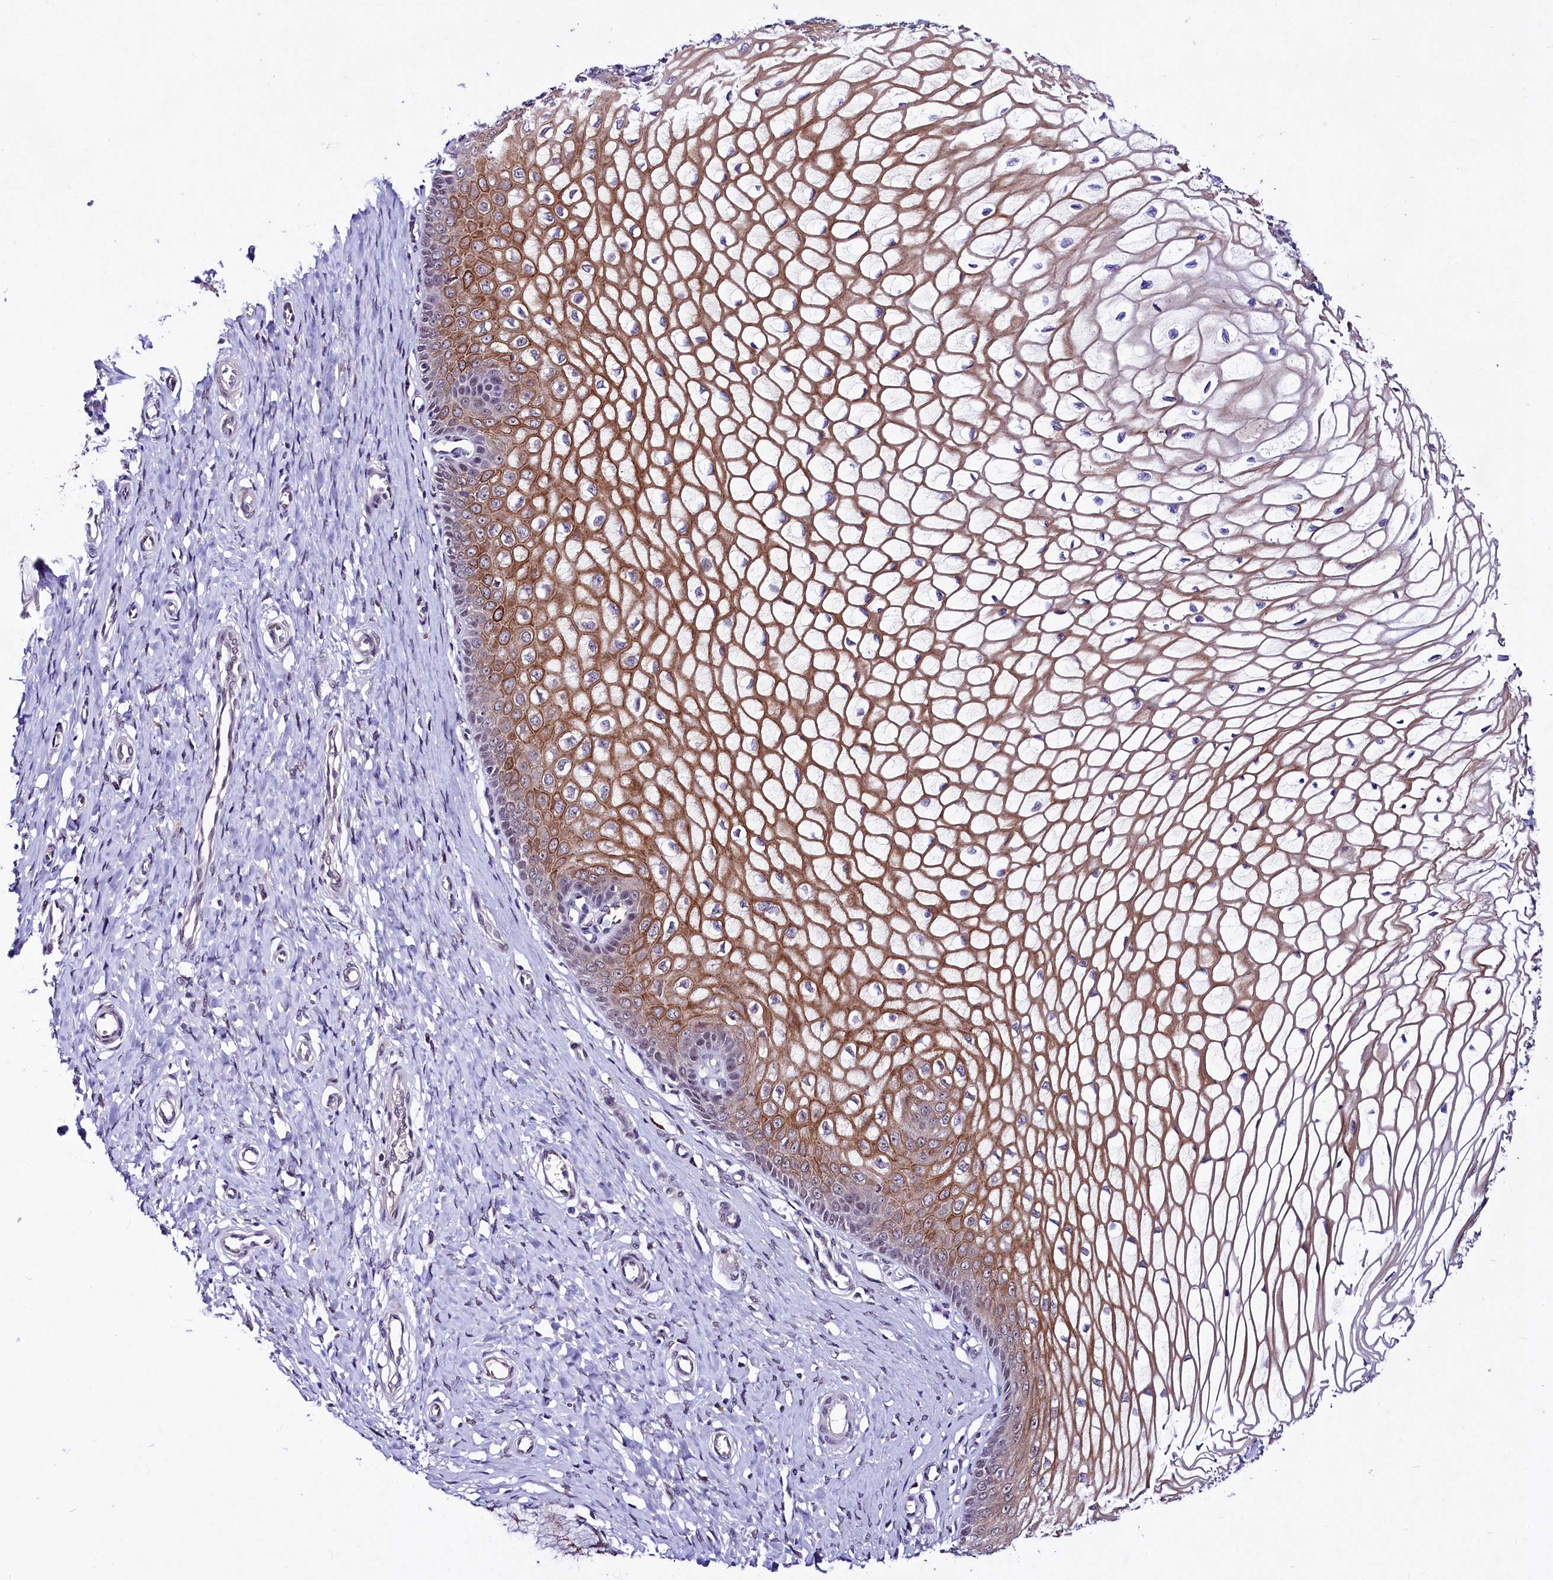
{"staining": {"intensity": "moderate", "quantity": "25%-75%", "location": "cytoplasmic/membranous,nuclear"}, "tissue": "cervix", "cell_type": "Glandular cells", "image_type": "normal", "snomed": [{"axis": "morphology", "description": "Normal tissue, NOS"}, {"axis": "topography", "description": "Cervix"}], "caption": "The photomicrograph displays immunohistochemical staining of benign cervix. There is moderate cytoplasmic/membranous,nuclear staining is seen in about 25%-75% of glandular cells.", "gene": "LEUTX", "patient": {"sex": "female", "age": 55}}